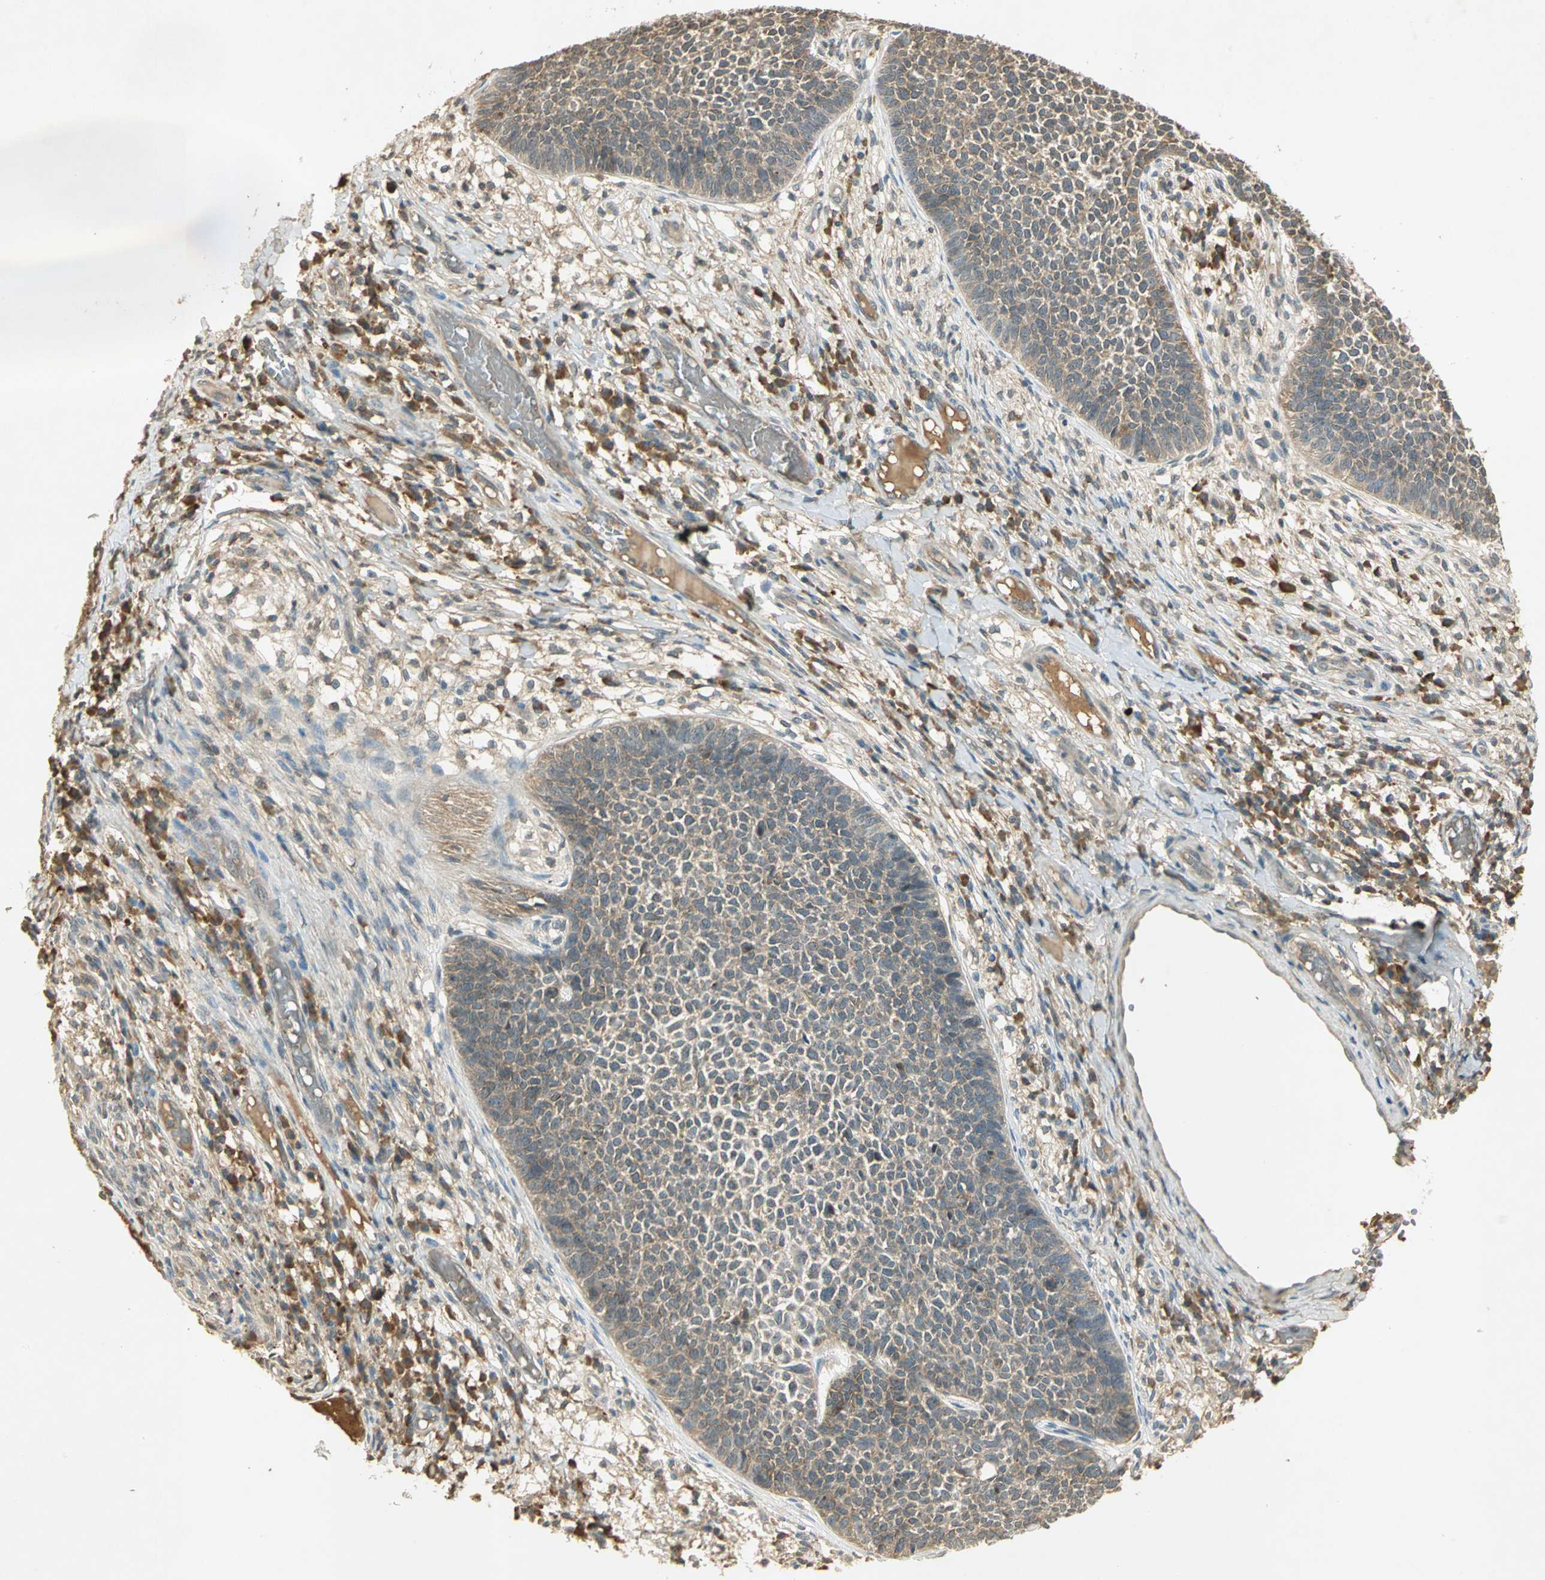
{"staining": {"intensity": "moderate", "quantity": ">75%", "location": "cytoplasmic/membranous"}, "tissue": "skin cancer", "cell_type": "Tumor cells", "image_type": "cancer", "snomed": [{"axis": "morphology", "description": "Basal cell carcinoma"}, {"axis": "topography", "description": "Skin"}], "caption": "Protein analysis of skin cancer tissue displays moderate cytoplasmic/membranous expression in approximately >75% of tumor cells.", "gene": "KEAP1", "patient": {"sex": "female", "age": 84}}